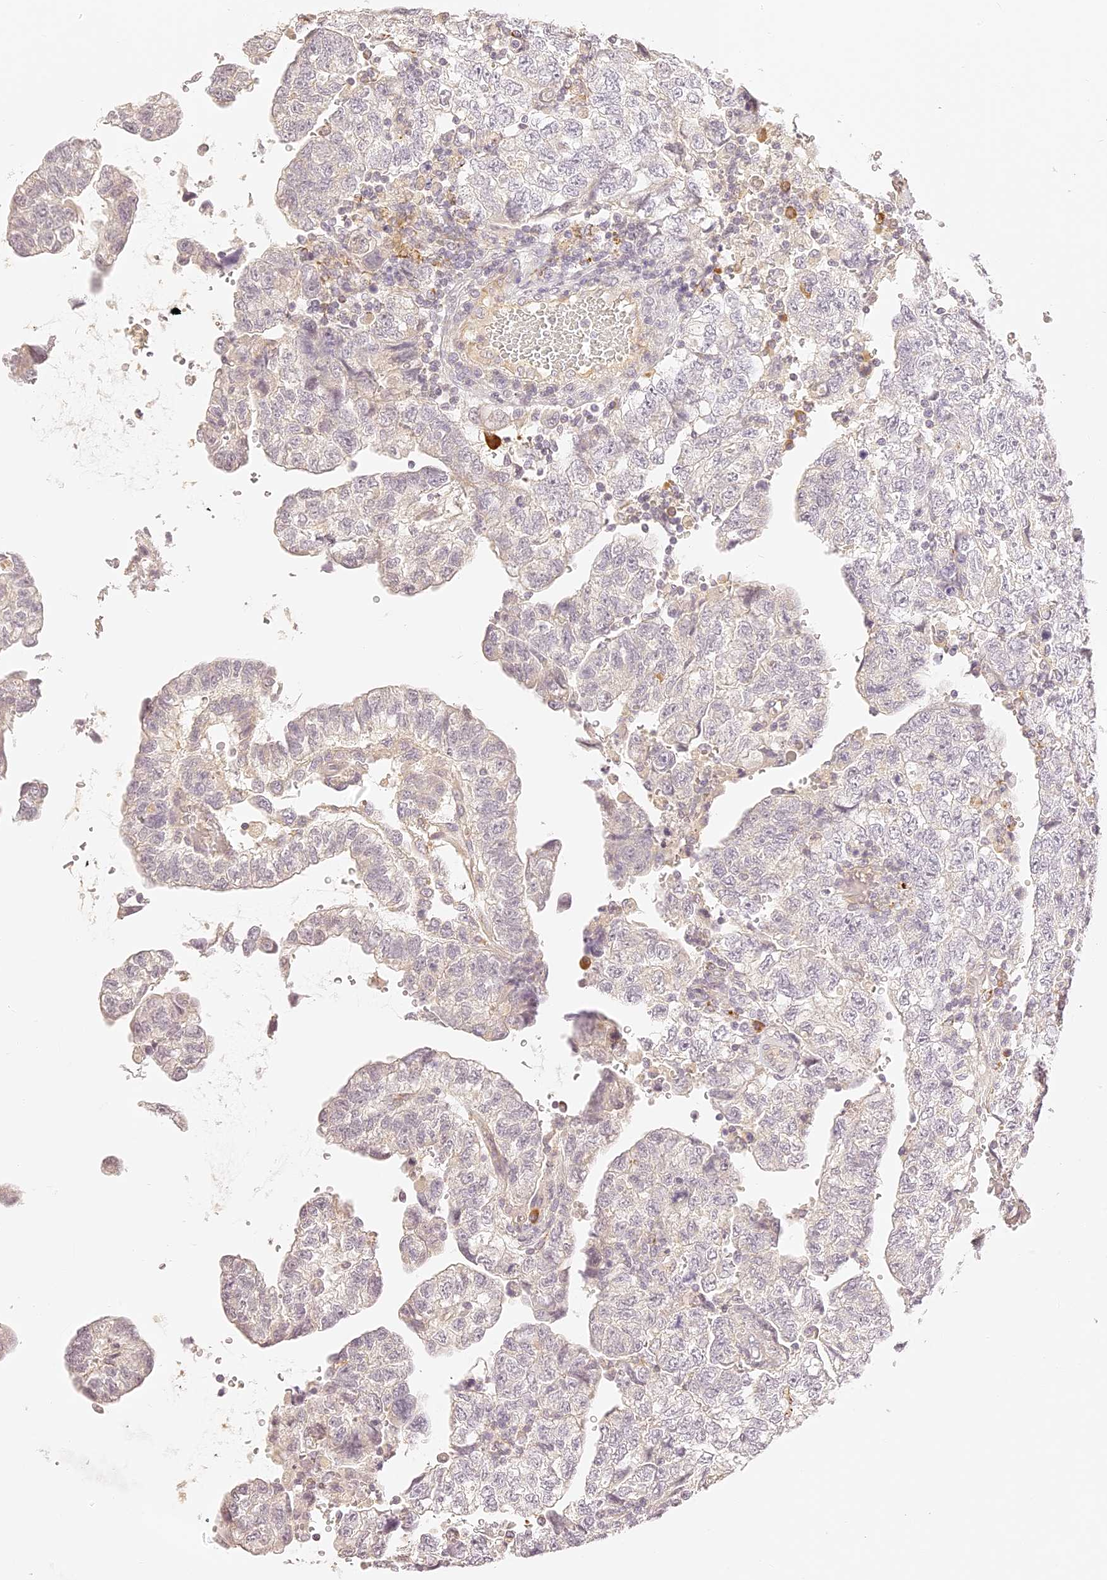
{"staining": {"intensity": "negative", "quantity": "none", "location": "none"}, "tissue": "testis cancer", "cell_type": "Tumor cells", "image_type": "cancer", "snomed": [{"axis": "morphology", "description": "Carcinoma, Embryonal, NOS"}, {"axis": "topography", "description": "Testis"}], "caption": "IHC photomicrograph of neoplastic tissue: human testis embryonal carcinoma stained with DAB (3,3'-diaminobenzidine) demonstrates no significant protein staining in tumor cells.", "gene": "TRIM45", "patient": {"sex": "male", "age": 36}}